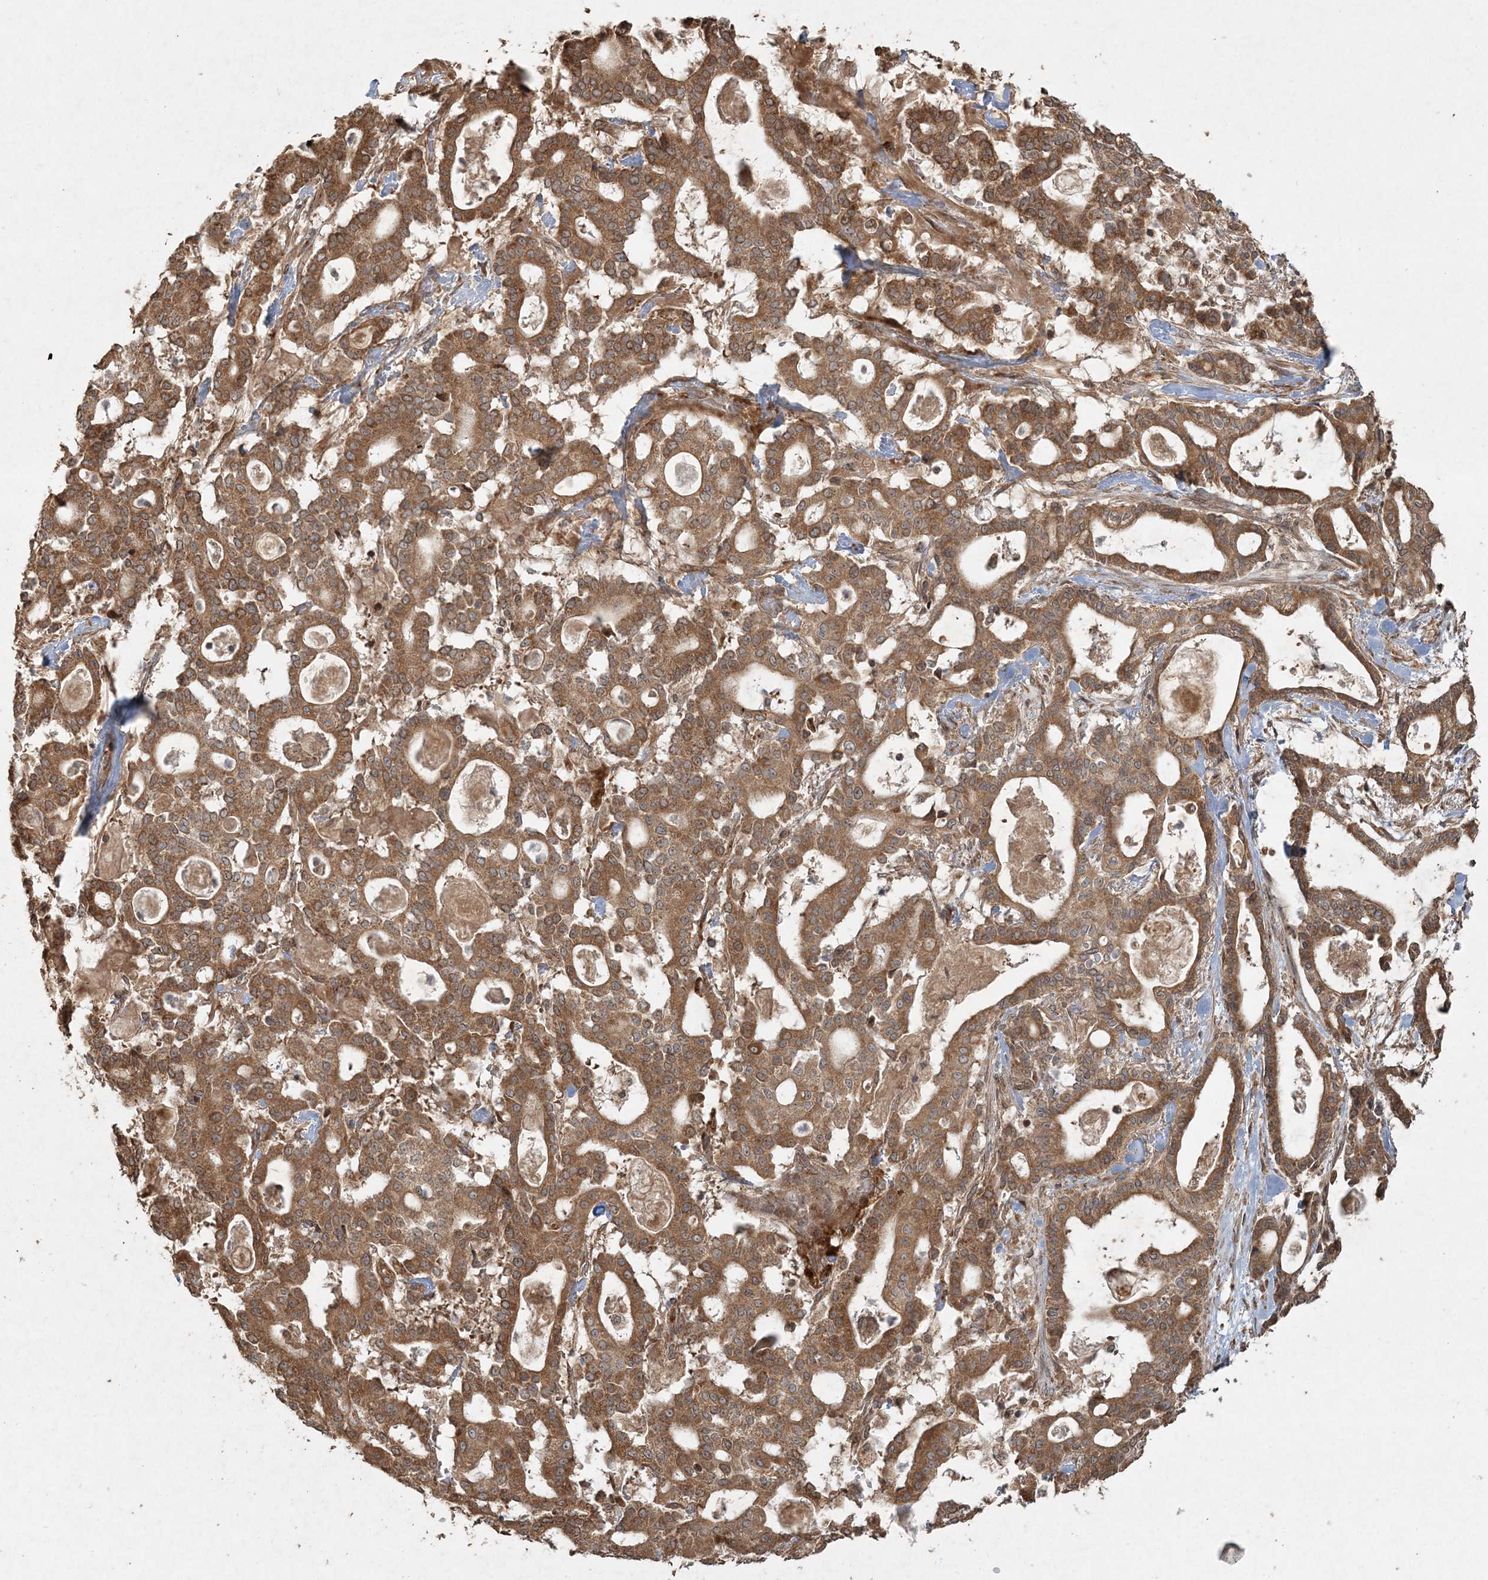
{"staining": {"intensity": "moderate", "quantity": ">75%", "location": "cytoplasmic/membranous"}, "tissue": "pancreatic cancer", "cell_type": "Tumor cells", "image_type": "cancer", "snomed": [{"axis": "morphology", "description": "Adenocarcinoma, NOS"}, {"axis": "topography", "description": "Pancreas"}], "caption": "Protein expression analysis of human pancreatic cancer reveals moderate cytoplasmic/membranous expression in about >75% of tumor cells. Using DAB (brown) and hematoxylin (blue) stains, captured at high magnification using brightfield microscopy.", "gene": "ANAPC16", "patient": {"sex": "male", "age": 63}}